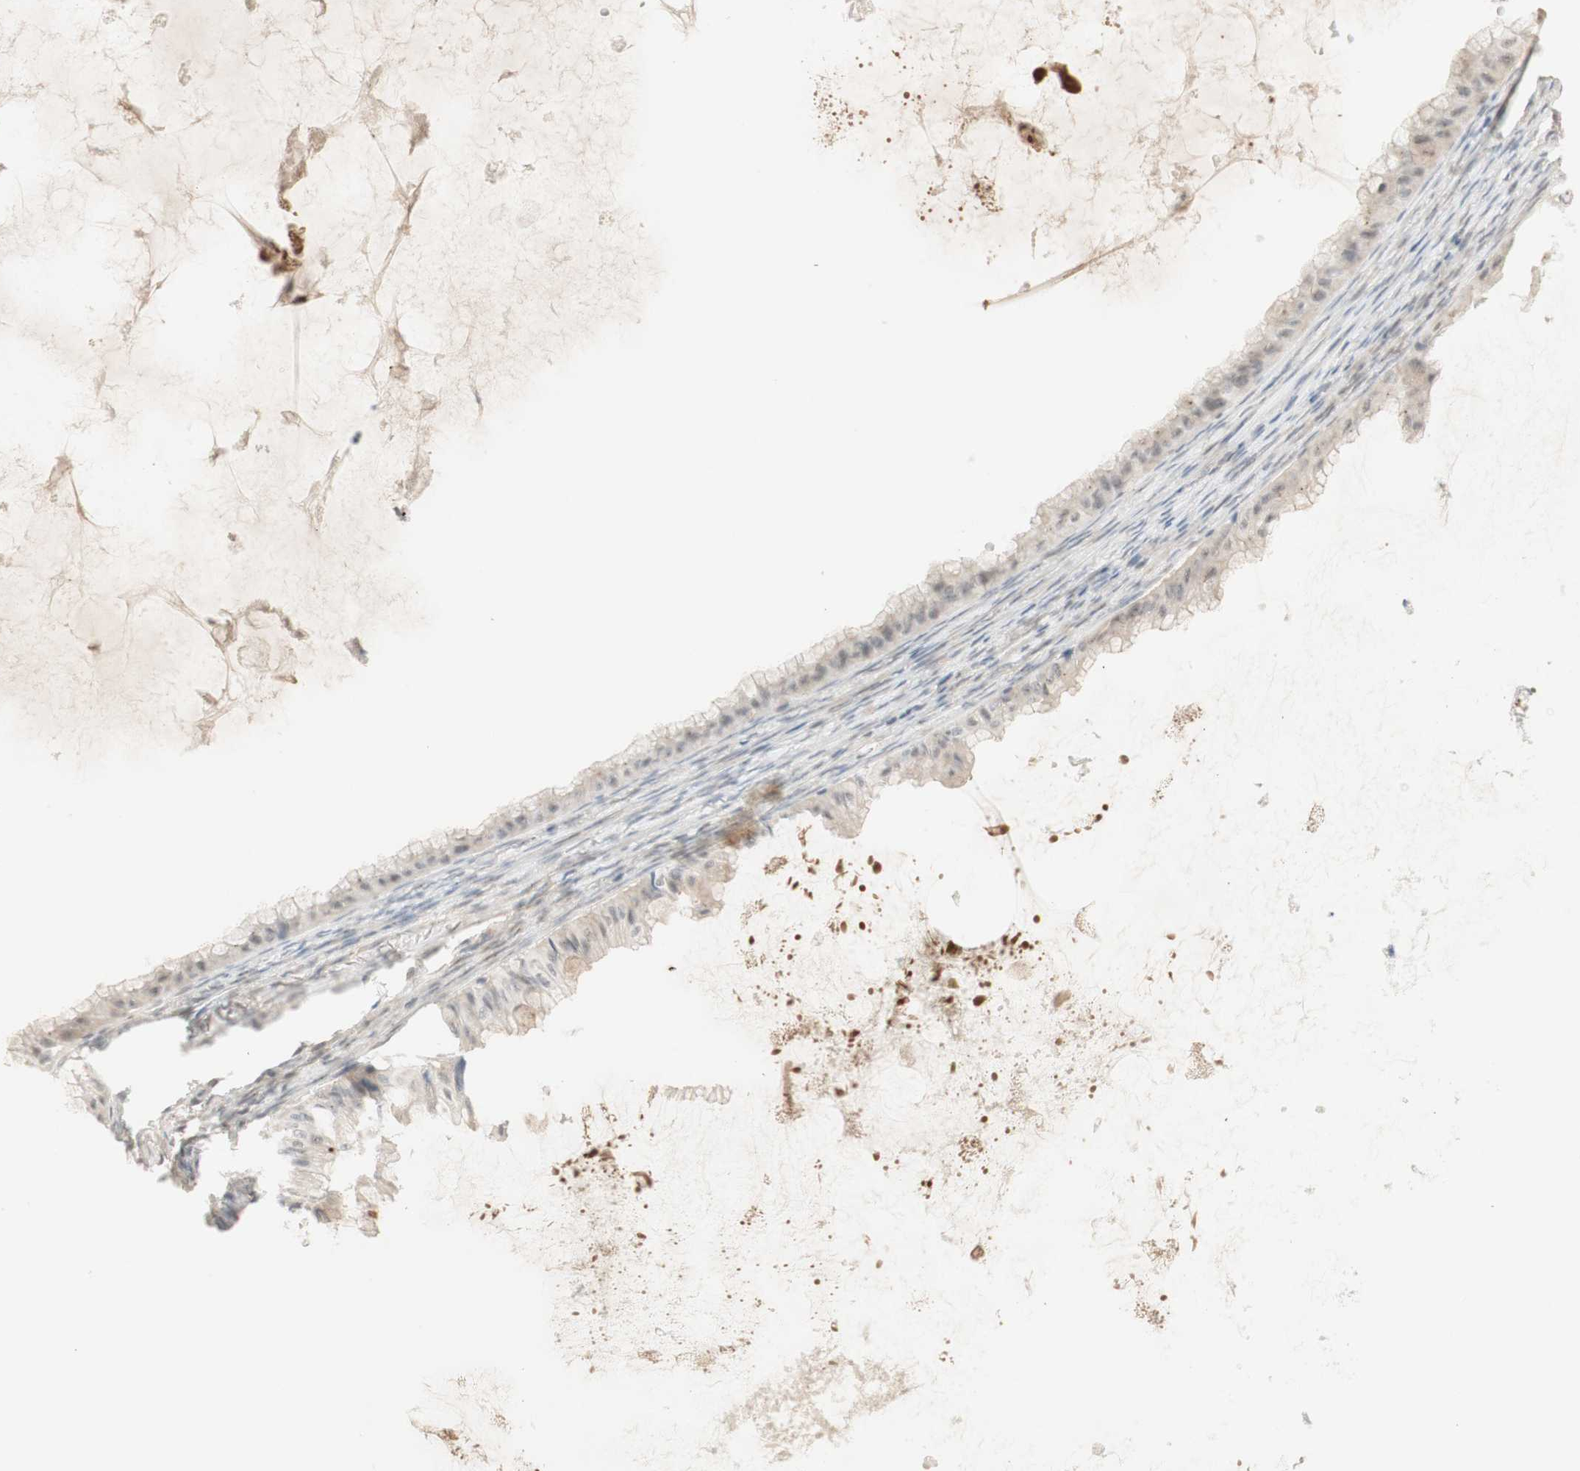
{"staining": {"intensity": "negative", "quantity": "none", "location": "none"}, "tissue": "ovarian cancer", "cell_type": "Tumor cells", "image_type": "cancer", "snomed": [{"axis": "morphology", "description": "Cystadenocarcinoma, mucinous, NOS"}, {"axis": "topography", "description": "Ovary"}], "caption": "DAB (3,3'-diaminobenzidine) immunohistochemical staining of ovarian mucinous cystadenocarcinoma demonstrates no significant staining in tumor cells. (DAB immunohistochemistry with hematoxylin counter stain).", "gene": "PLCD4", "patient": {"sex": "female", "age": 61}}